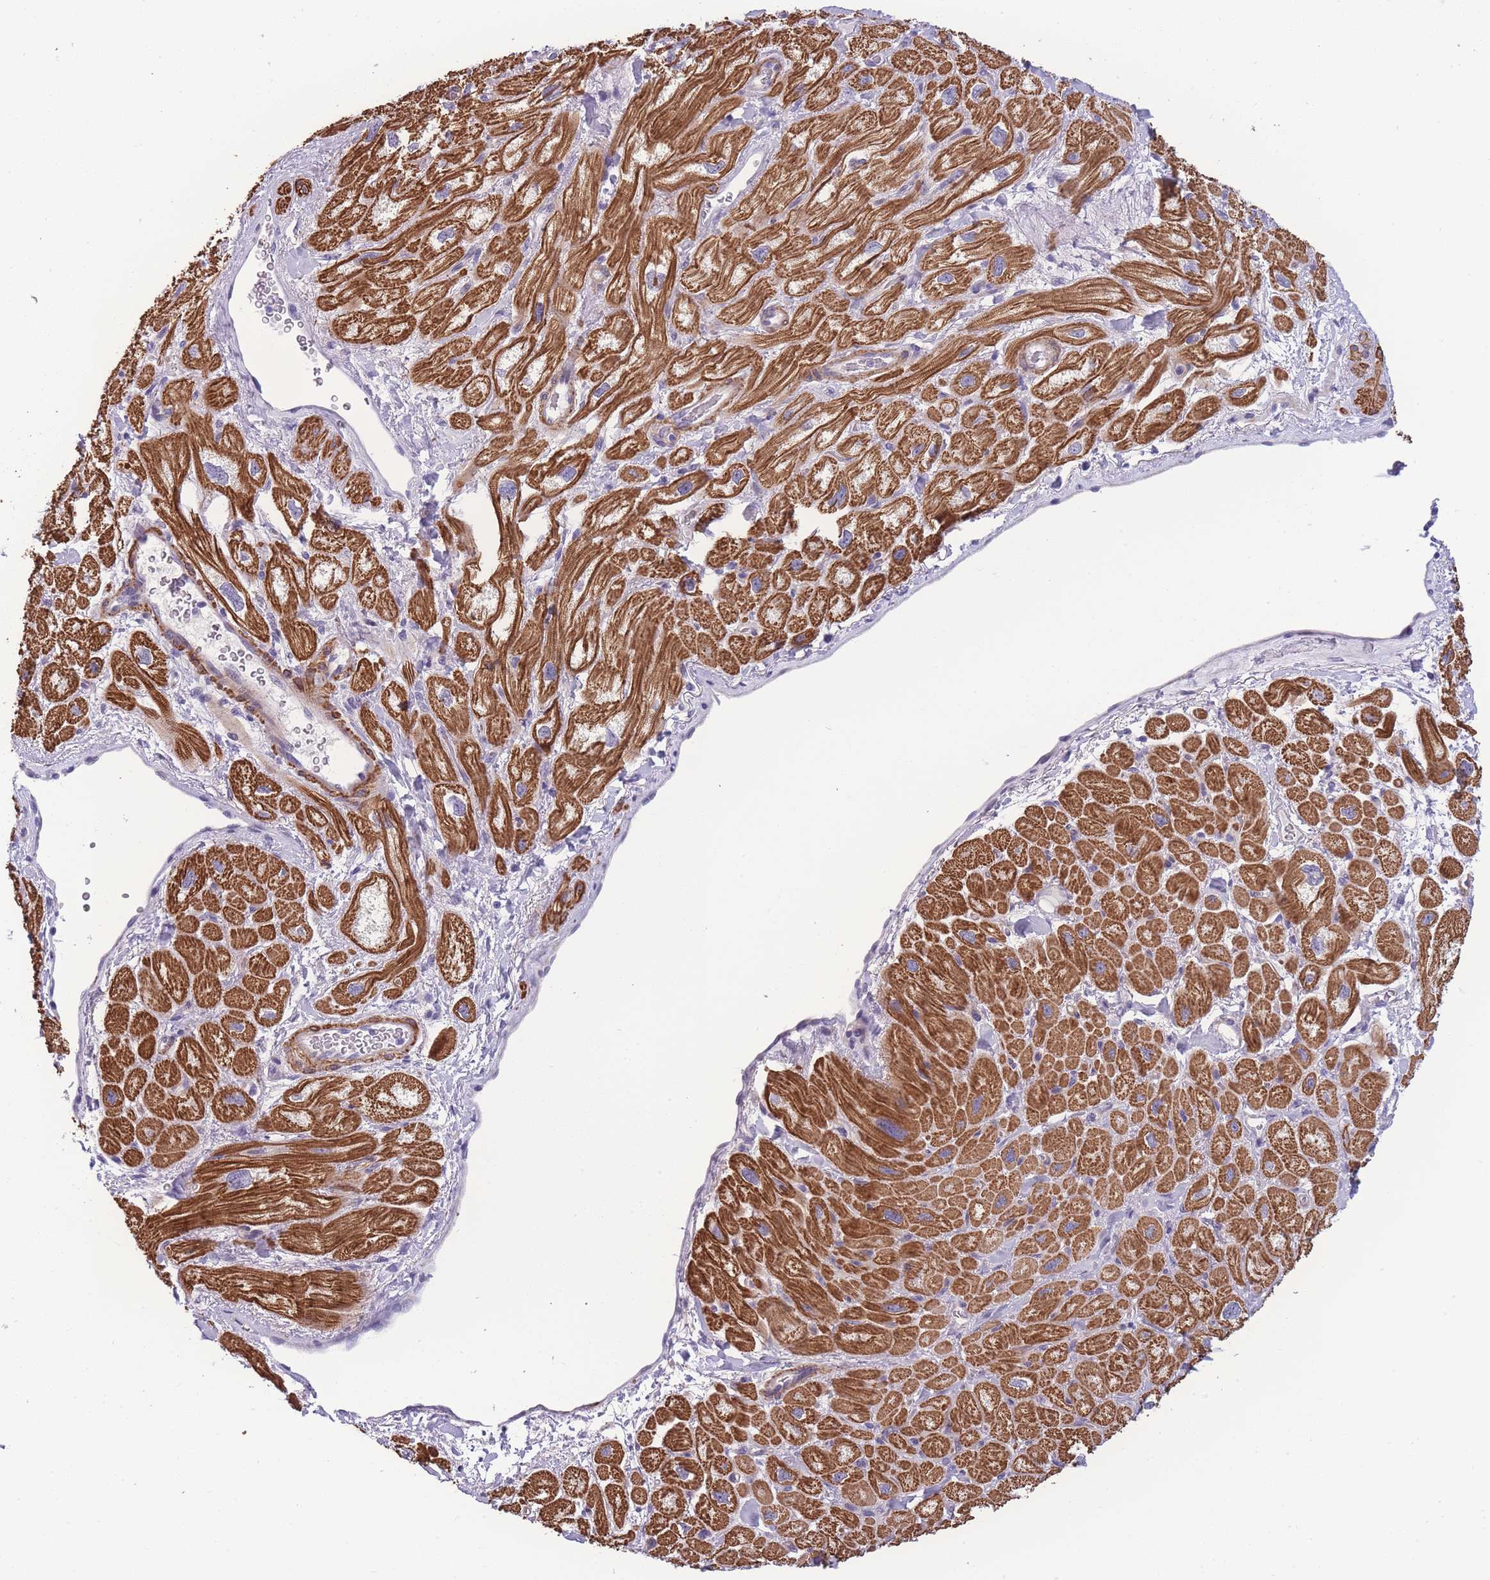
{"staining": {"intensity": "strong", "quantity": ">75%", "location": "cytoplasmic/membranous"}, "tissue": "heart muscle", "cell_type": "Cardiomyocytes", "image_type": "normal", "snomed": [{"axis": "morphology", "description": "Normal tissue, NOS"}, {"axis": "topography", "description": "Heart"}], "caption": "An immunohistochemistry histopathology image of benign tissue is shown. Protein staining in brown labels strong cytoplasmic/membranous positivity in heart muscle within cardiomyocytes. The staining is performed using DAB (3,3'-diaminobenzidine) brown chromogen to label protein expression. The nuclei are counter-stained blue using hematoxylin.", "gene": "FAM124A", "patient": {"sex": "male", "age": 65}}